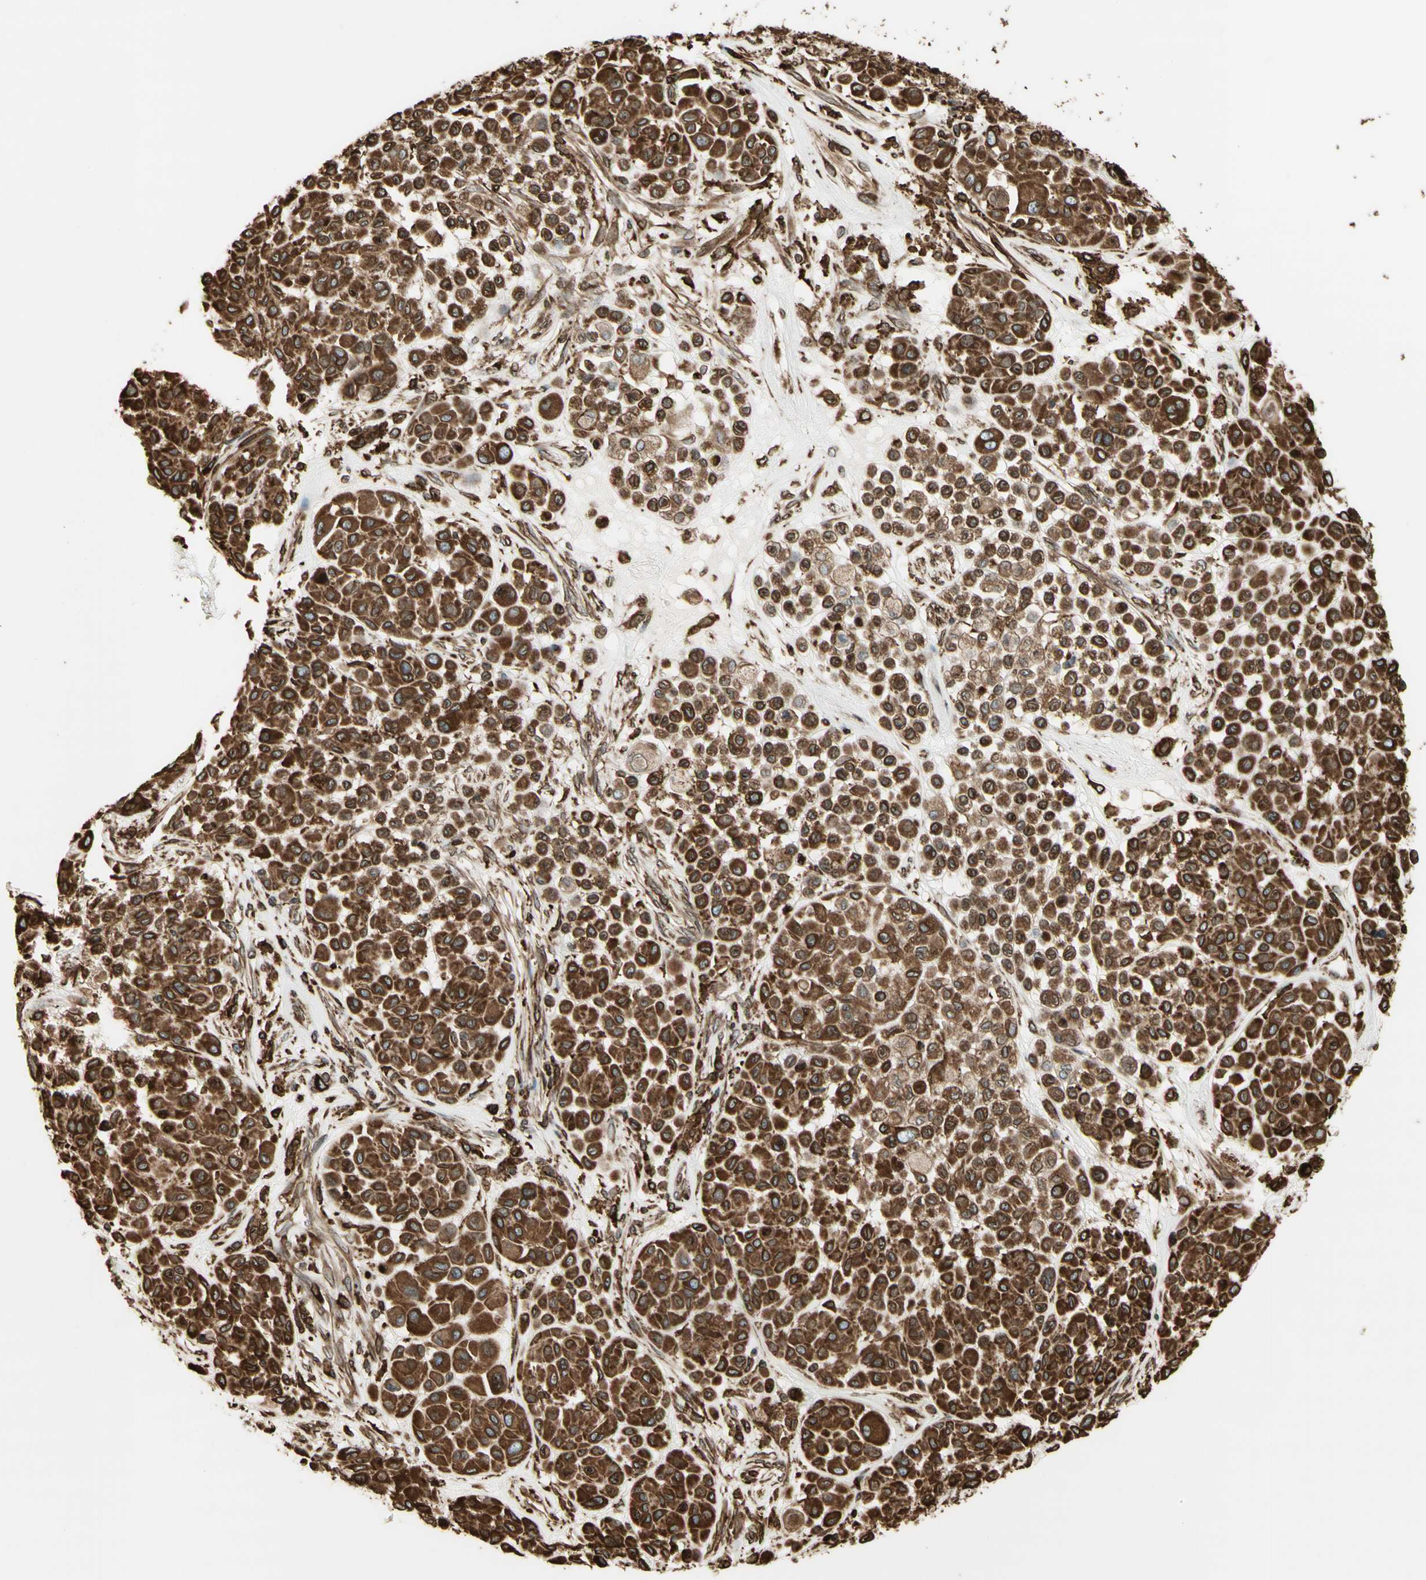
{"staining": {"intensity": "strong", "quantity": ">75%", "location": "cytoplasmic/membranous"}, "tissue": "melanoma", "cell_type": "Tumor cells", "image_type": "cancer", "snomed": [{"axis": "morphology", "description": "Malignant melanoma, Metastatic site"}, {"axis": "topography", "description": "Soft tissue"}], "caption": "Human melanoma stained with a protein marker shows strong staining in tumor cells.", "gene": "CANX", "patient": {"sex": "male", "age": 41}}